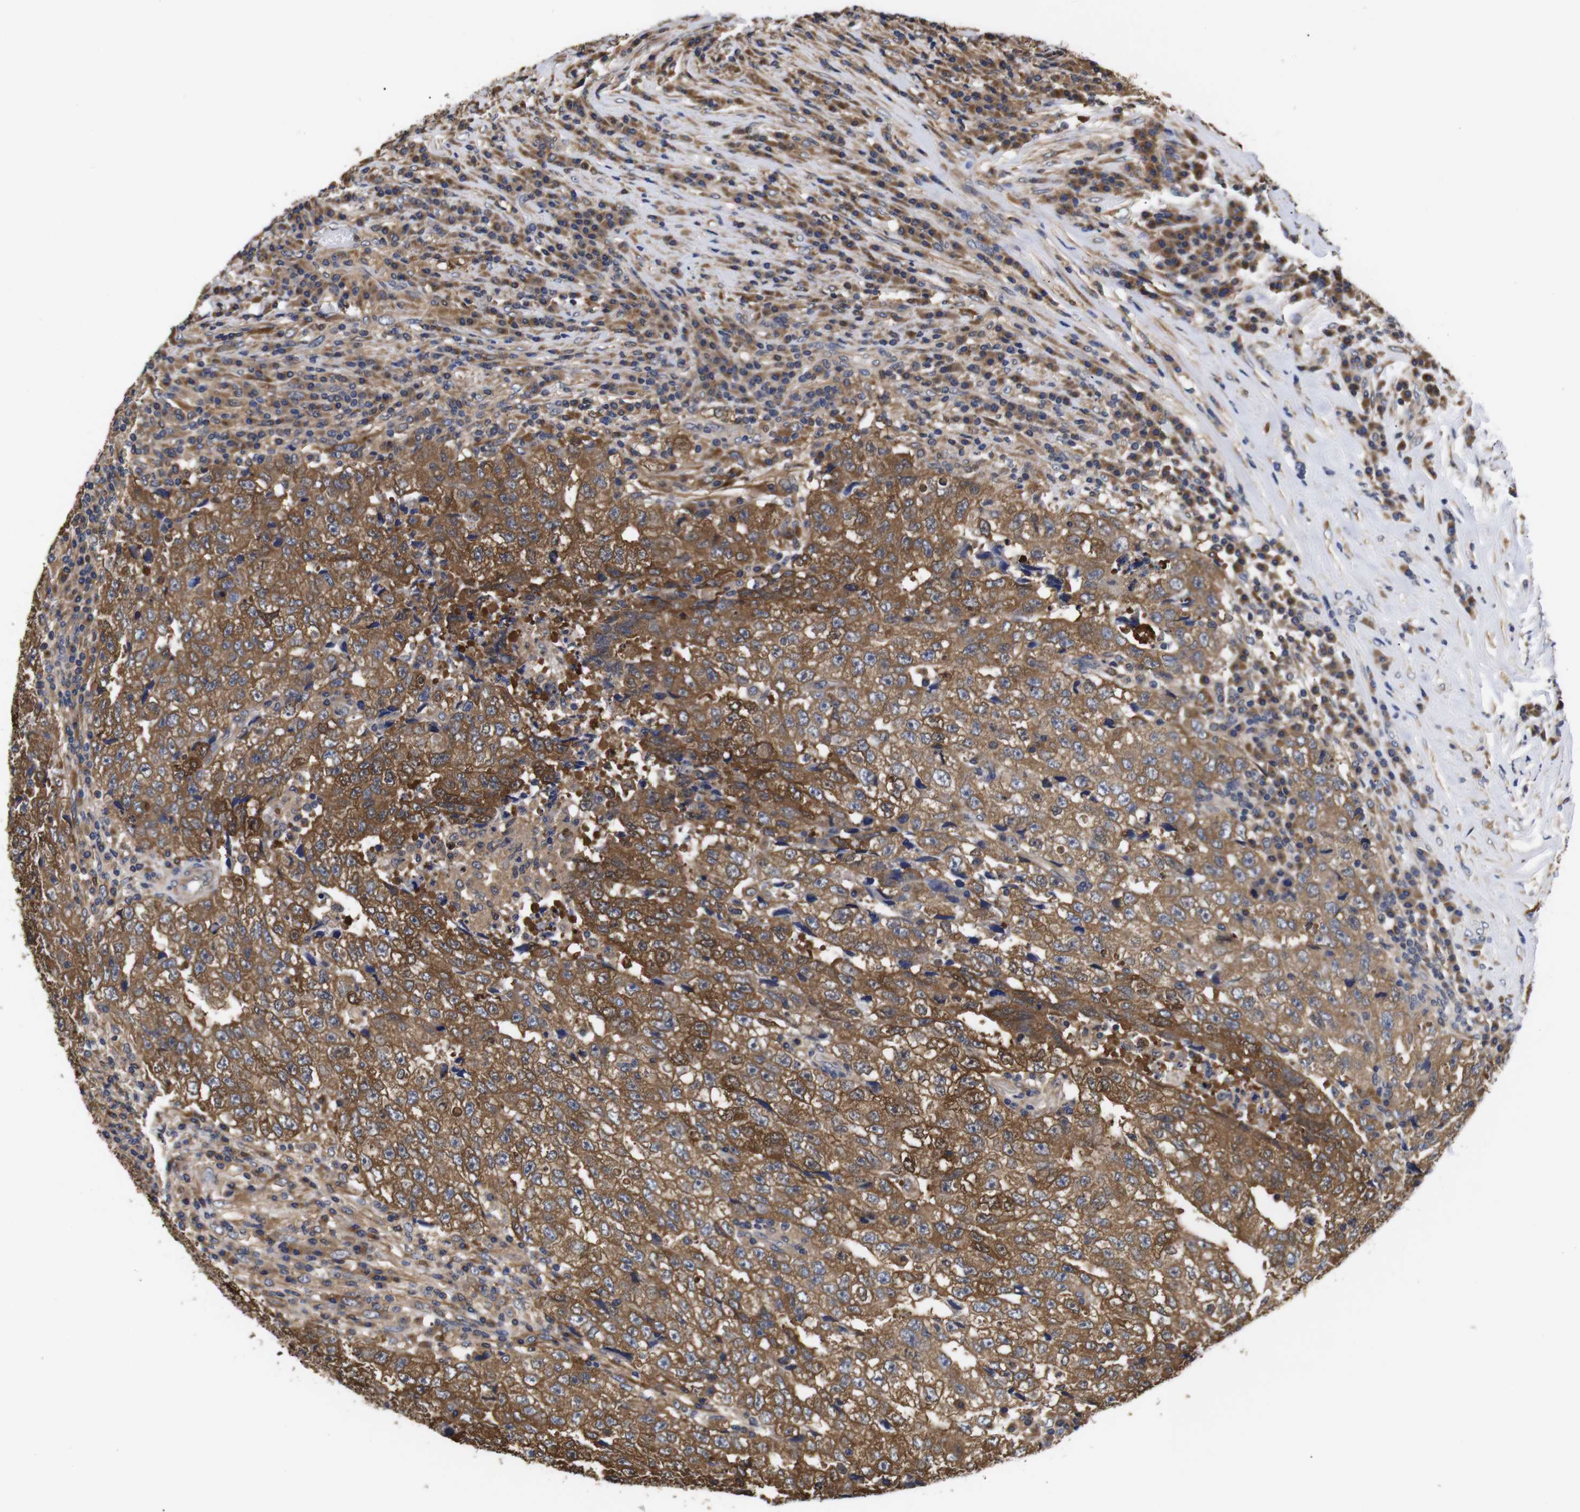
{"staining": {"intensity": "strong", "quantity": ">75%", "location": "cytoplasmic/membranous"}, "tissue": "testis cancer", "cell_type": "Tumor cells", "image_type": "cancer", "snomed": [{"axis": "morphology", "description": "Necrosis, NOS"}, {"axis": "morphology", "description": "Carcinoma, Embryonal, NOS"}, {"axis": "topography", "description": "Testis"}], "caption": "Protein staining displays strong cytoplasmic/membranous expression in approximately >75% of tumor cells in testis cancer.", "gene": "LRRCC1", "patient": {"sex": "male", "age": 19}}